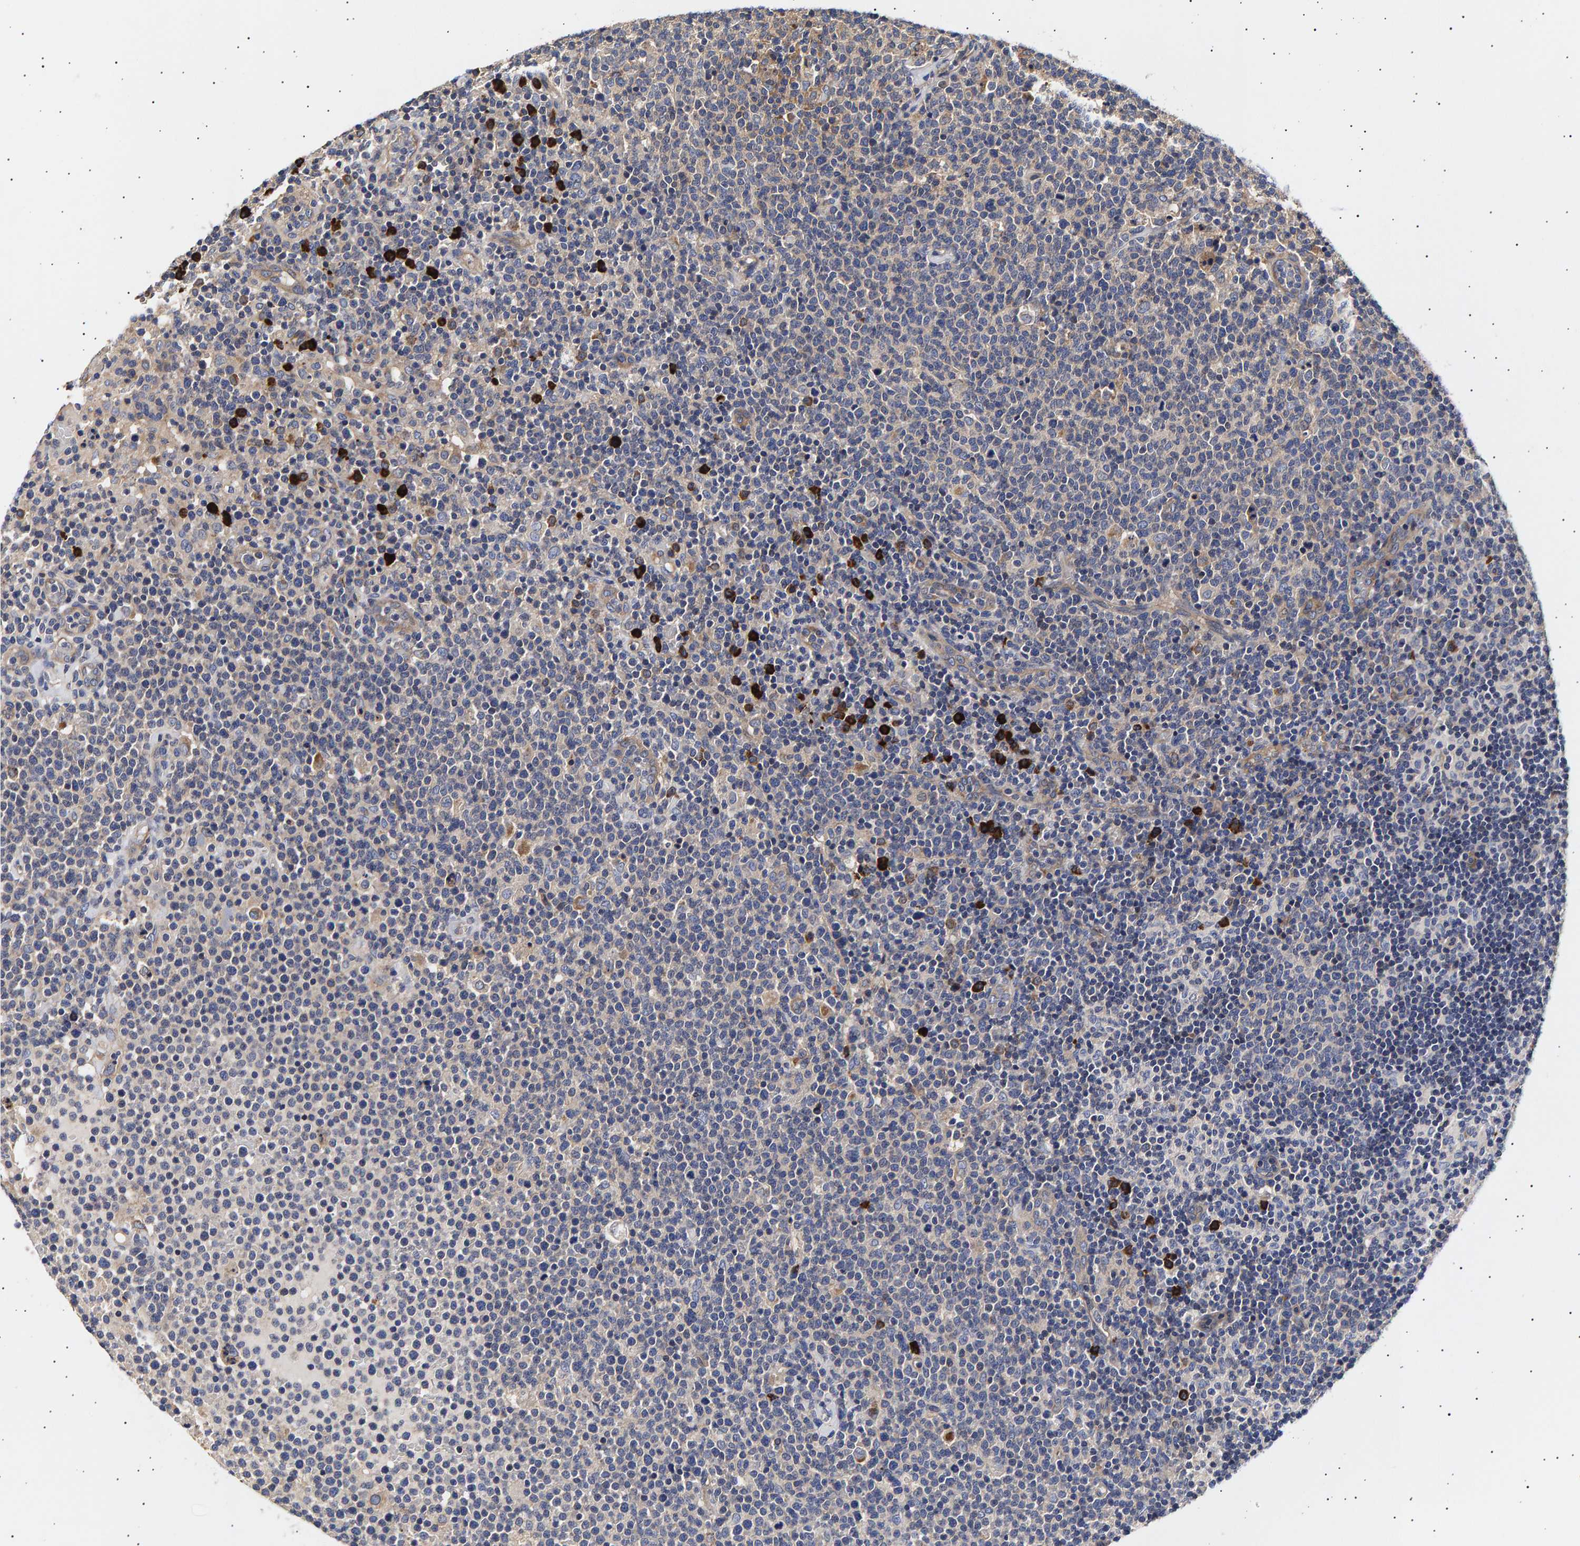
{"staining": {"intensity": "negative", "quantity": "none", "location": "none"}, "tissue": "lymphoma", "cell_type": "Tumor cells", "image_type": "cancer", "snomed": [{"axis": "morphology", "description": "Malignant lymphoma, non-Hodgkin's type, High grade"}, {"axis": "topography", "description": "Lymph node"}], "caption": "Immunohistochemistry of lymphoma shows no staining in tumor cells.", "gene": "ANKRD40", "patient": {"sex": "male", "age": 61}}